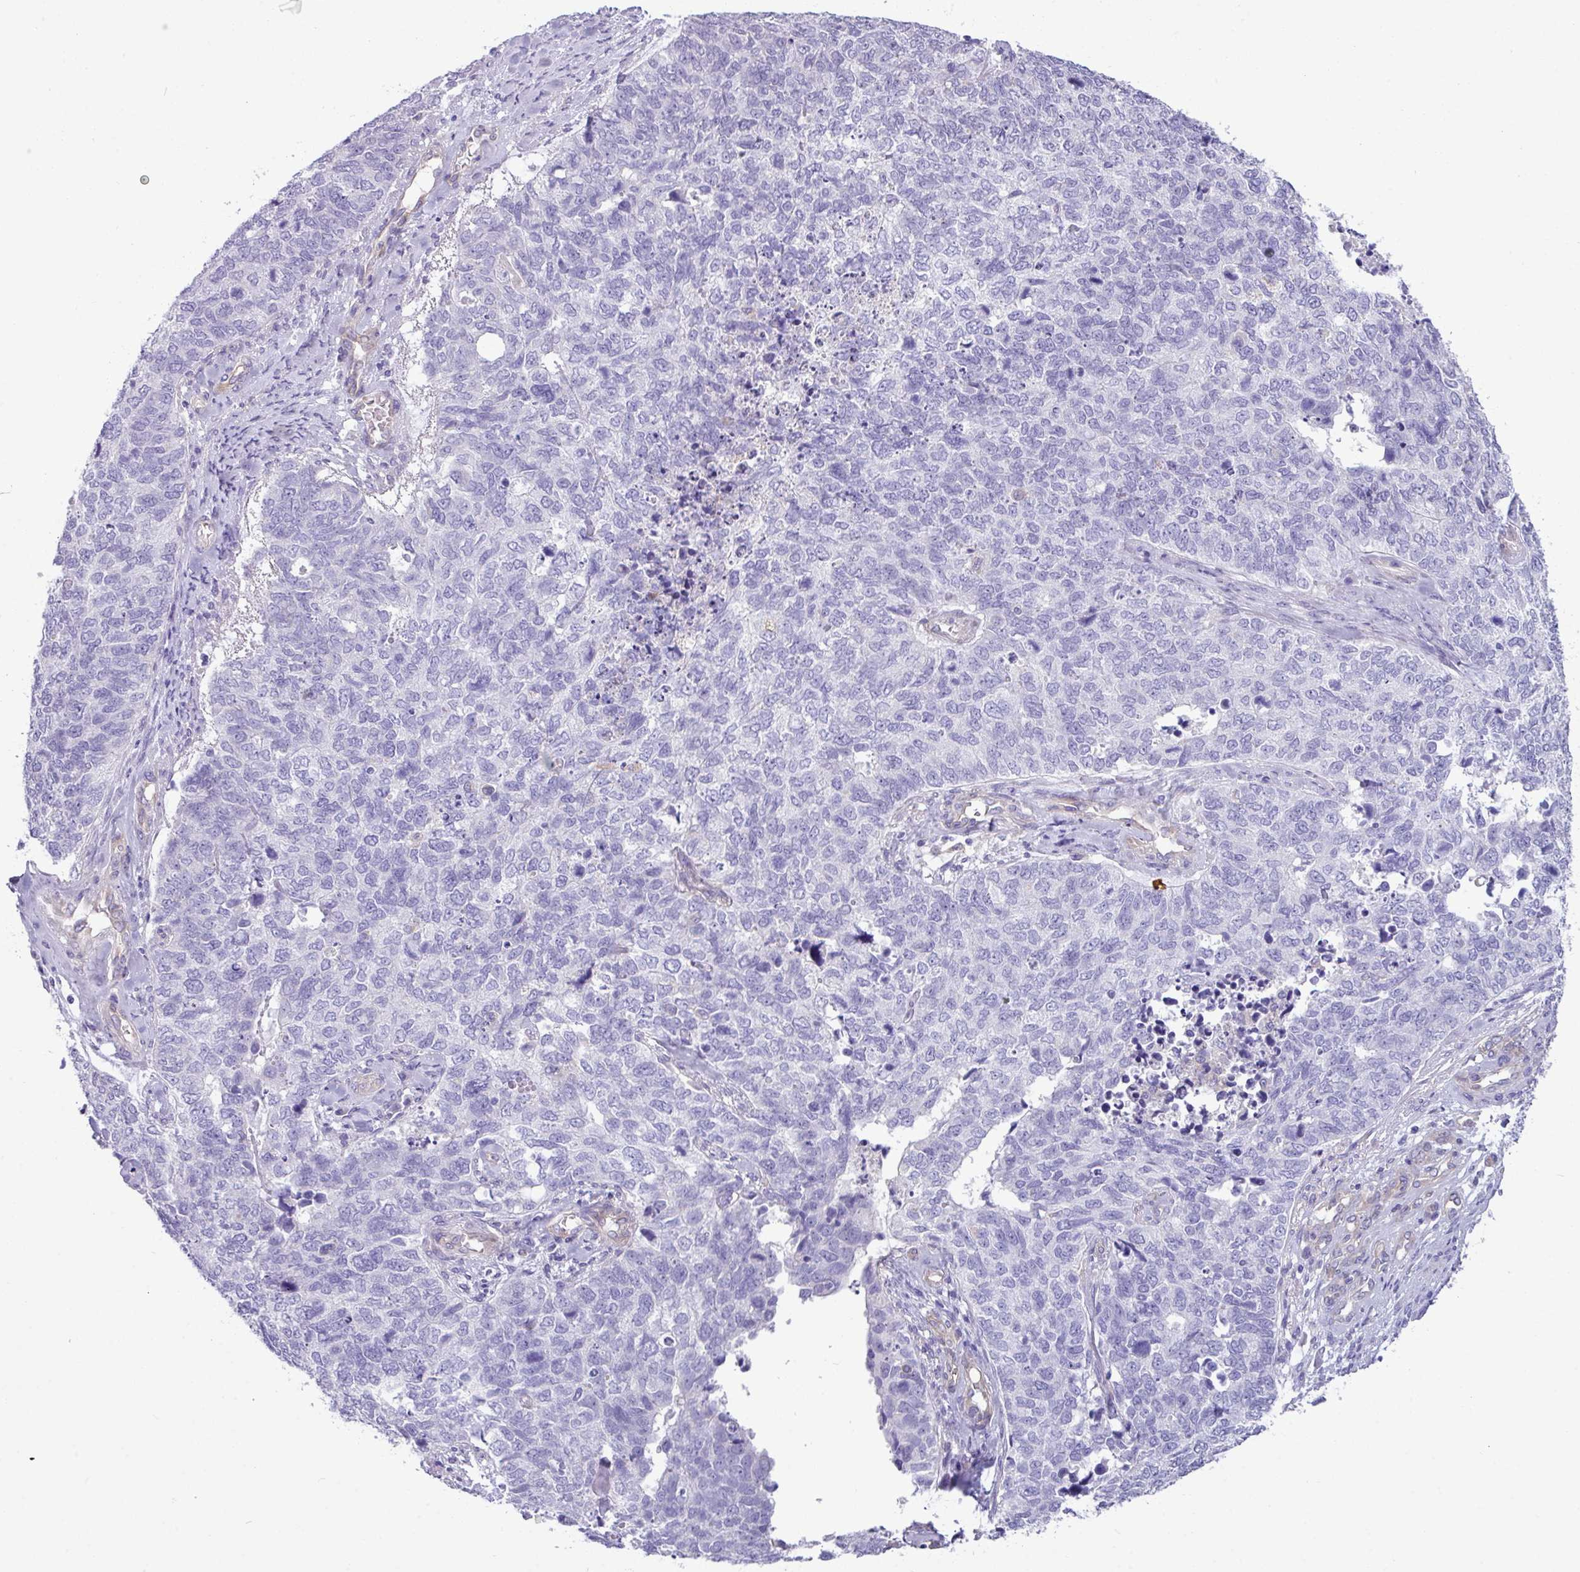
{"staining": {"intensity": "negative", "quantity": "none", "location": "none"}, "tissue": "cervical cancer", "cell_type": "Tumor cells", "image_type": "cancer", "snomed": [{"axis": "morphology", "description": "Squamous cell carcinoma, NOS"}, {"axis": "topography", "description": "Cervix"}], "caption": "Micrograph shows no significant protein positivity in tumor cells of squamous cell carcinoma (cervical). The staining is performed using DAB brown chromogen with nuclei counter-stained in using hematoxylin.", "gene": "KIRREL3", "patient": {"sex": "female", "age": 63}}